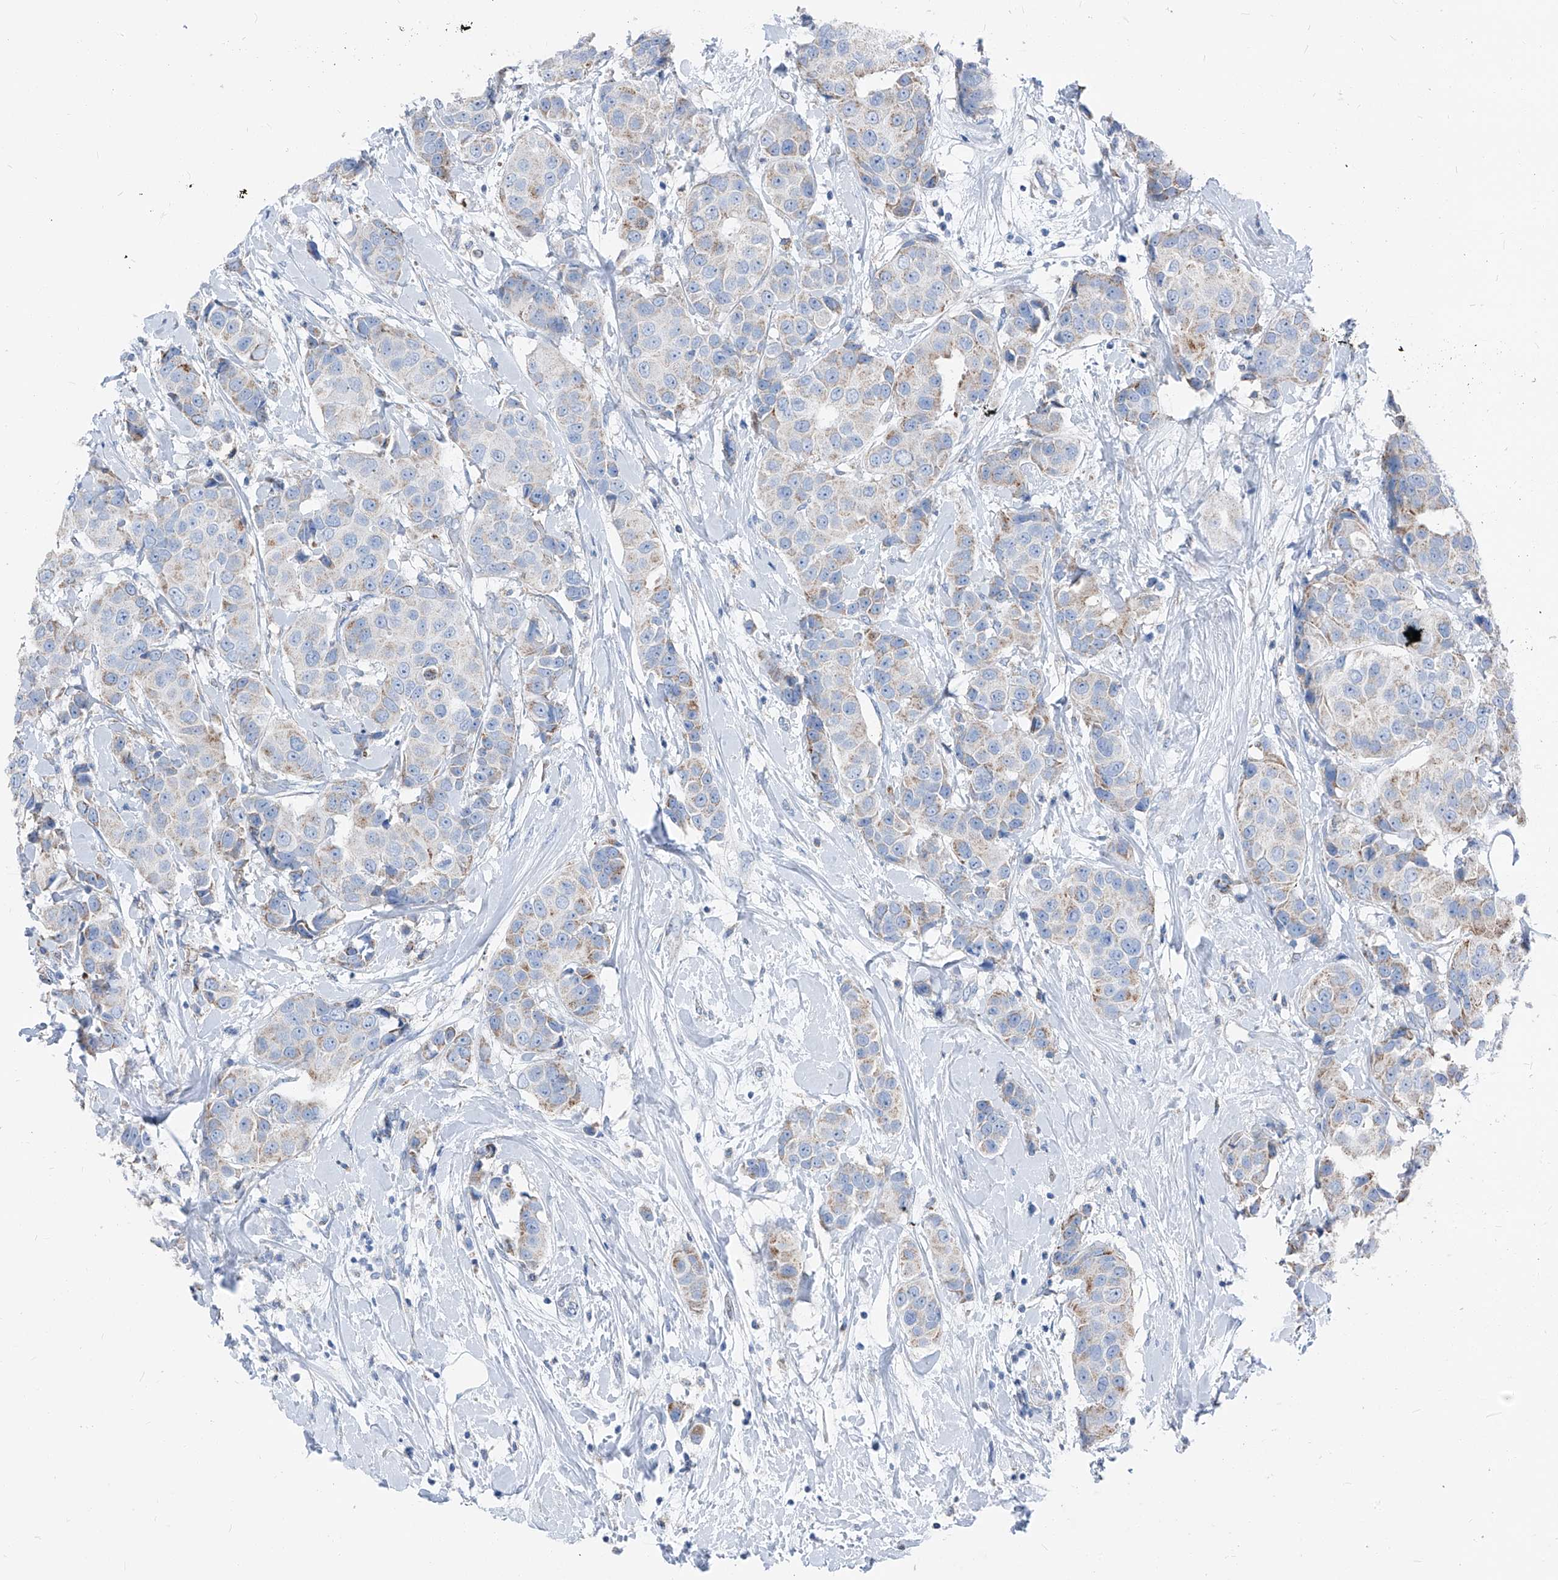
{"staining": {"intensity": "weak", "quantity": "25%-75%", "location": "cytoplasmic/membranous"}, "tissue": "breast cancer", "cell_type": "Tumor cells", "image_type": "cancer", "snomed": [{"axis": "morphology", "description": "Normal tissue, NOS"}, {"axis": "morphology", "description": "Duct carcinoma"}, {"axis": "topography", "description": "Breast"}], "caption": "High-power microscopy captured an IHC histopathology image of breast cancer (infiltrating ductal carcinoma), revealing weak cytoplasmic/membranous expression in about 25%-75% of tumor cells.", "gene": "AGPS", "patient": {"sex": "female", "age": 39}}